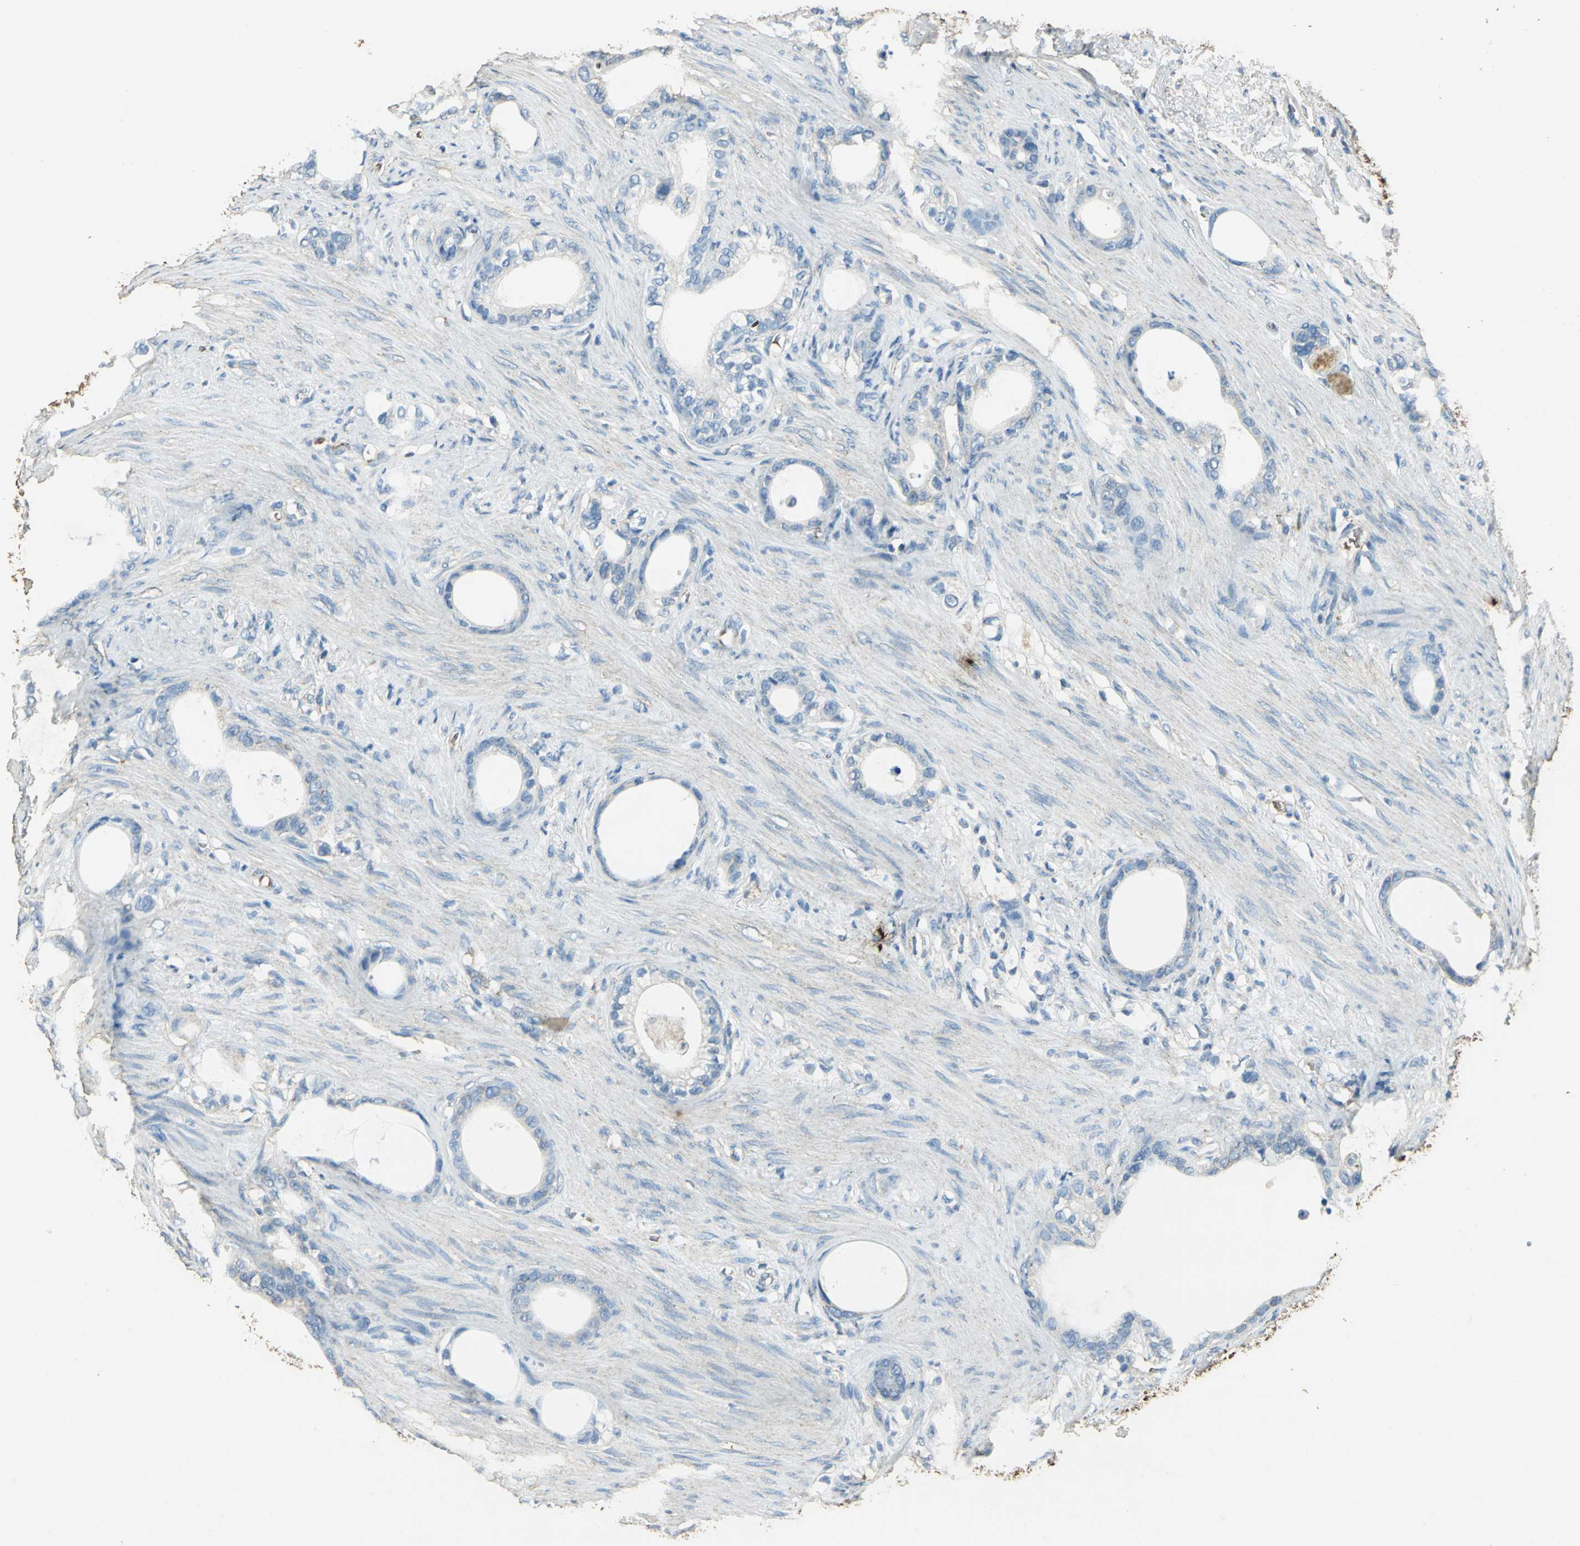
{"staining": {"intensity": "negative", "quantity": "none", "location": "none"}, "tissue": "stomach cancer", "cell_type": "Tumor cells", "image_type": "cancer", "snomed": [{"axis": "morphology", "description": "Adenocarcinoma, NOS"}, {"axis": "topography", "description": "Stomach"}], "caption": "Histopathology image shows no protein staining in tumor cells of stomach cancer tissue.", "gene": "TRAPPC2", "patient": {"sex": "female", "age": 75}}